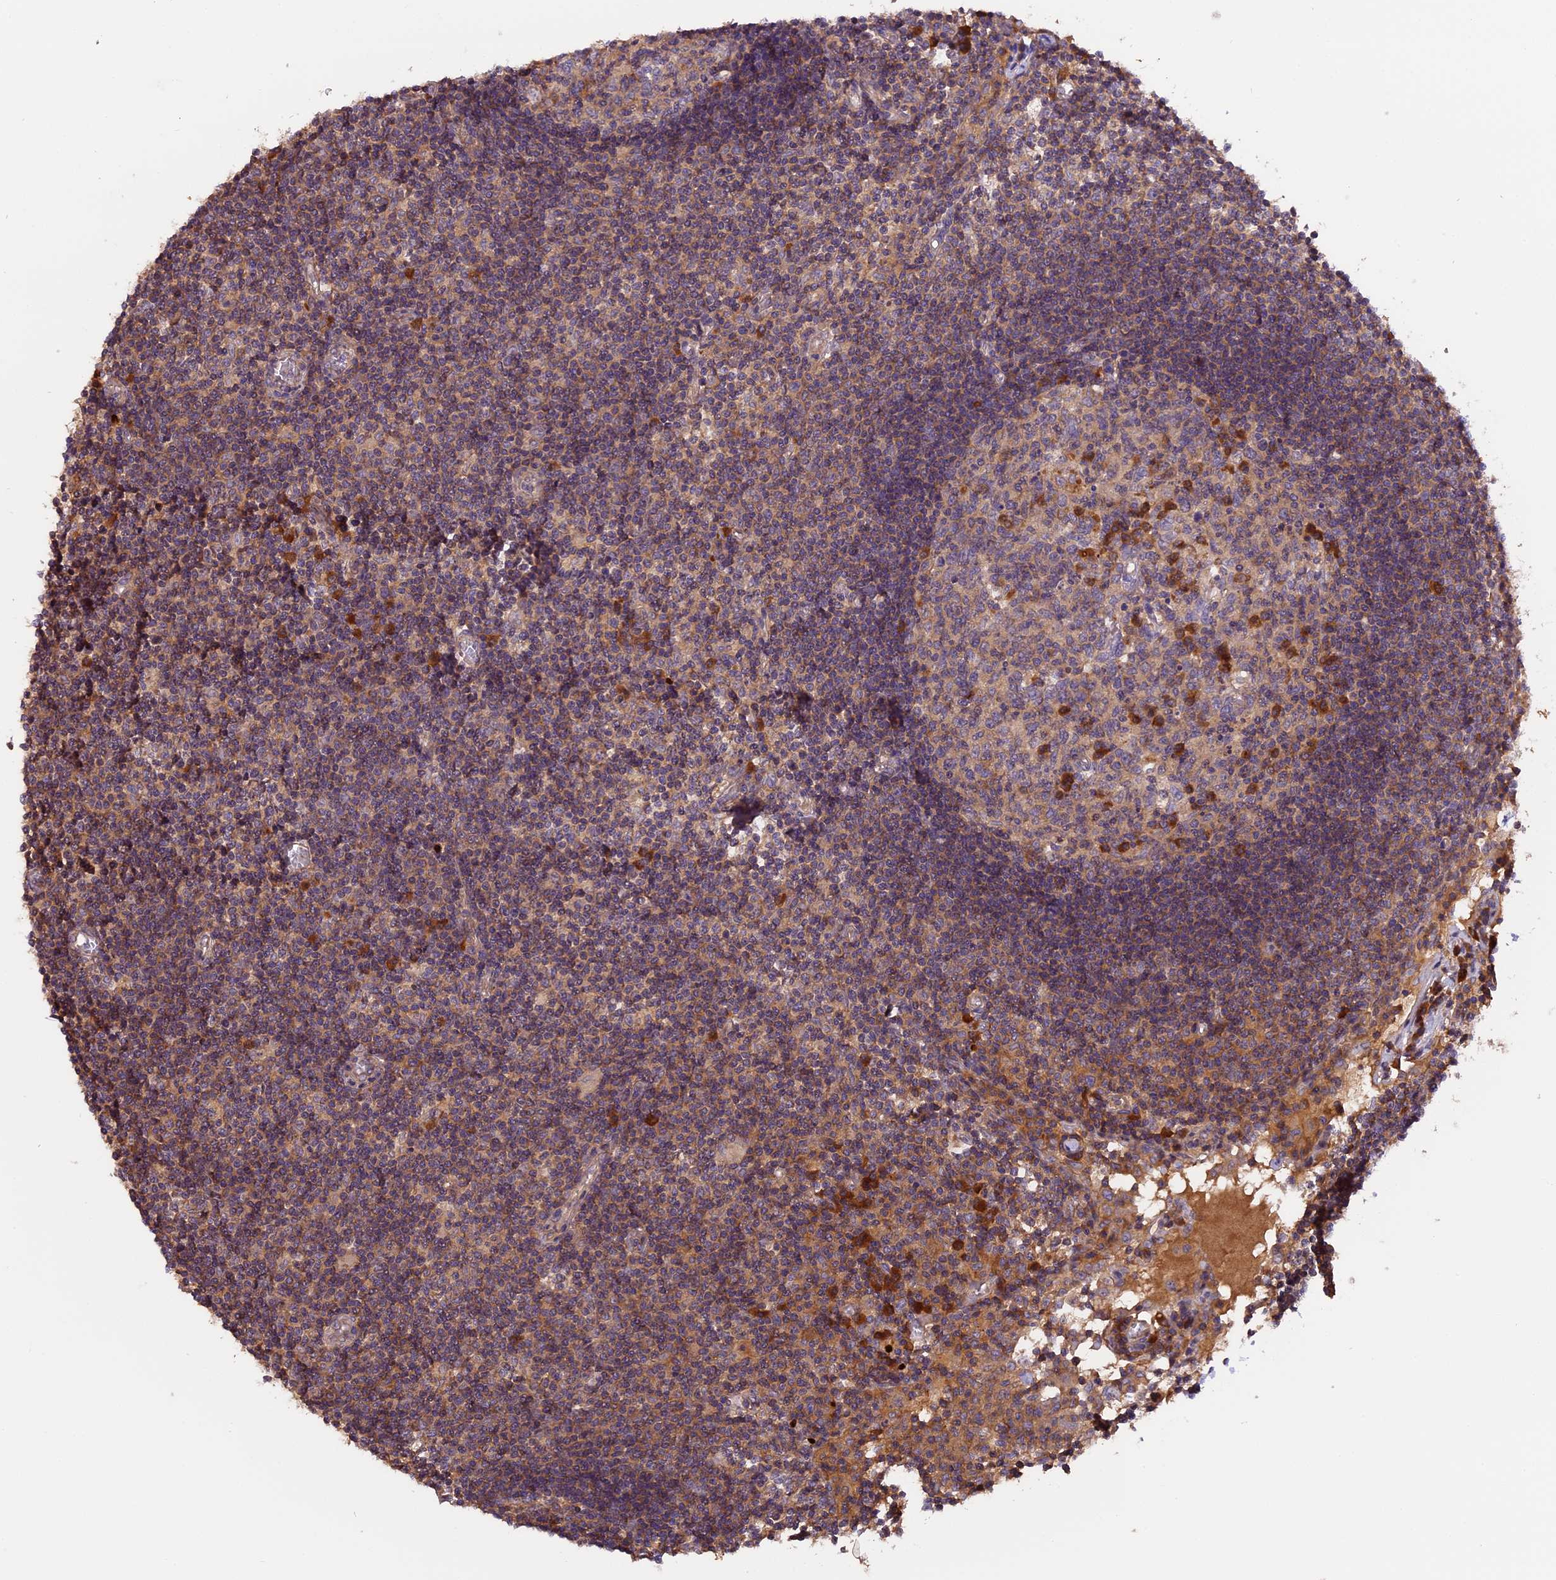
{"staining": {"intensity": "strong", "quantity": "<25%", "location": "cytoplasmic/membranous"}, "tissue": "lymph node", "cell_type": "Germinal center cells", "image_type": "normal", "snomed": [{"axis": "morphology", "description": "Normal tissue, NOS"}, {"axis": "topography", "description": "Lymph node"}], "caption": "The photomicrograph shows a brown stain indicating the presence of a protein in the cytoplasmic/membranous of germinal center cells in lymph node. (brown staining indicates protein expression, while blue staining denotes nuclei).", "gene": "SETD6", "patient": {"sex": "female", "age": 55}}